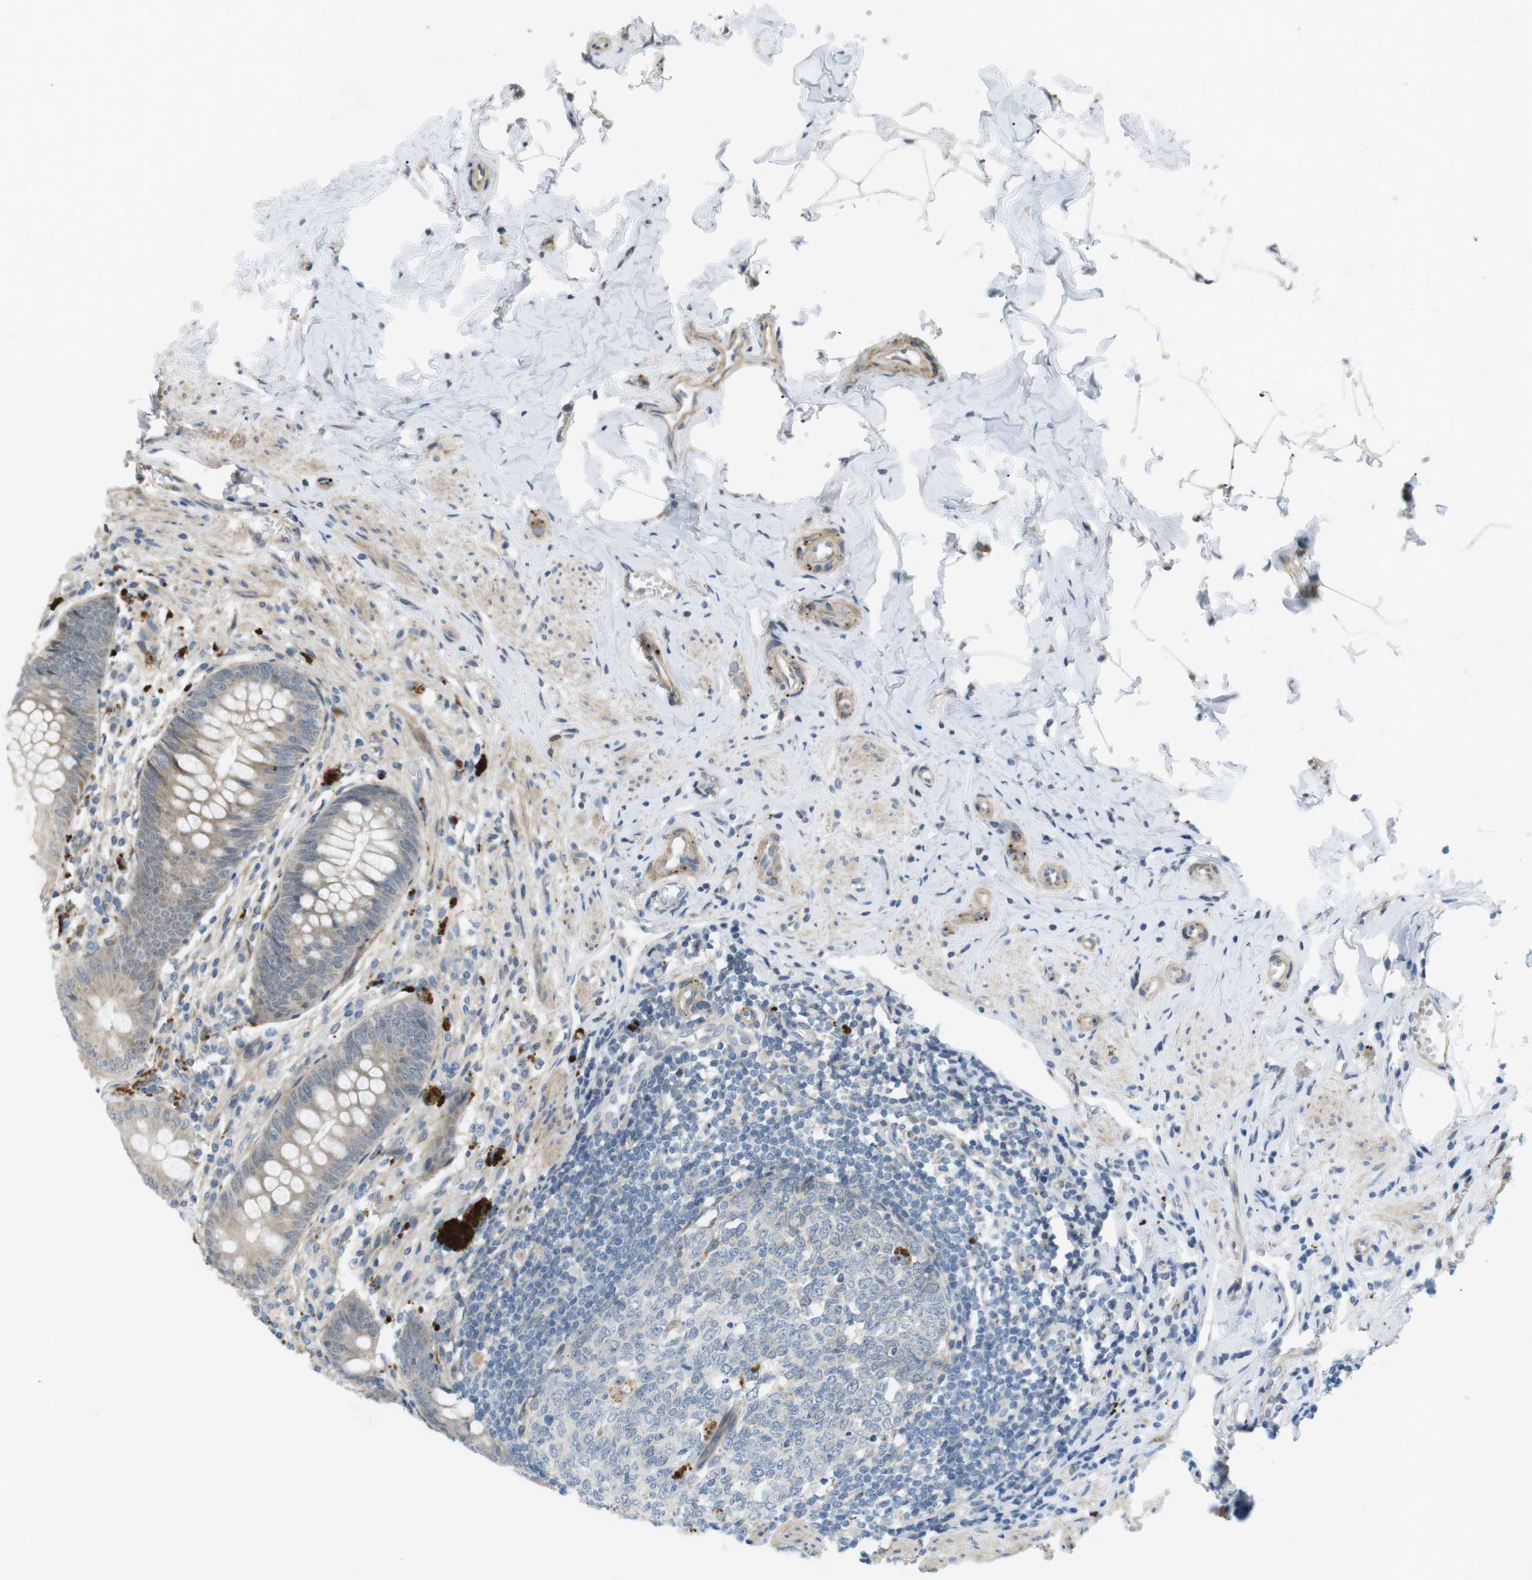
{"staining": {"intensity": "weak", "quantity": ">75%", "location": "cytoplasmic/membranous"}, "tissue": "appendix", "cell_type": "Glandular cells", "image_type": "normal", "snomed": [{"axis": "morphology", "description": "Normal tissue, NOS"}, {"axis": "topography", "description": "Appendix"}], "caption": "Protein analysis of unremarkable appendix displays weak cytoplasmic/membranous expression in about >75% of glandular cells.", "gene": "KANK2", "patient": {"sex": "male", "age": 56}}